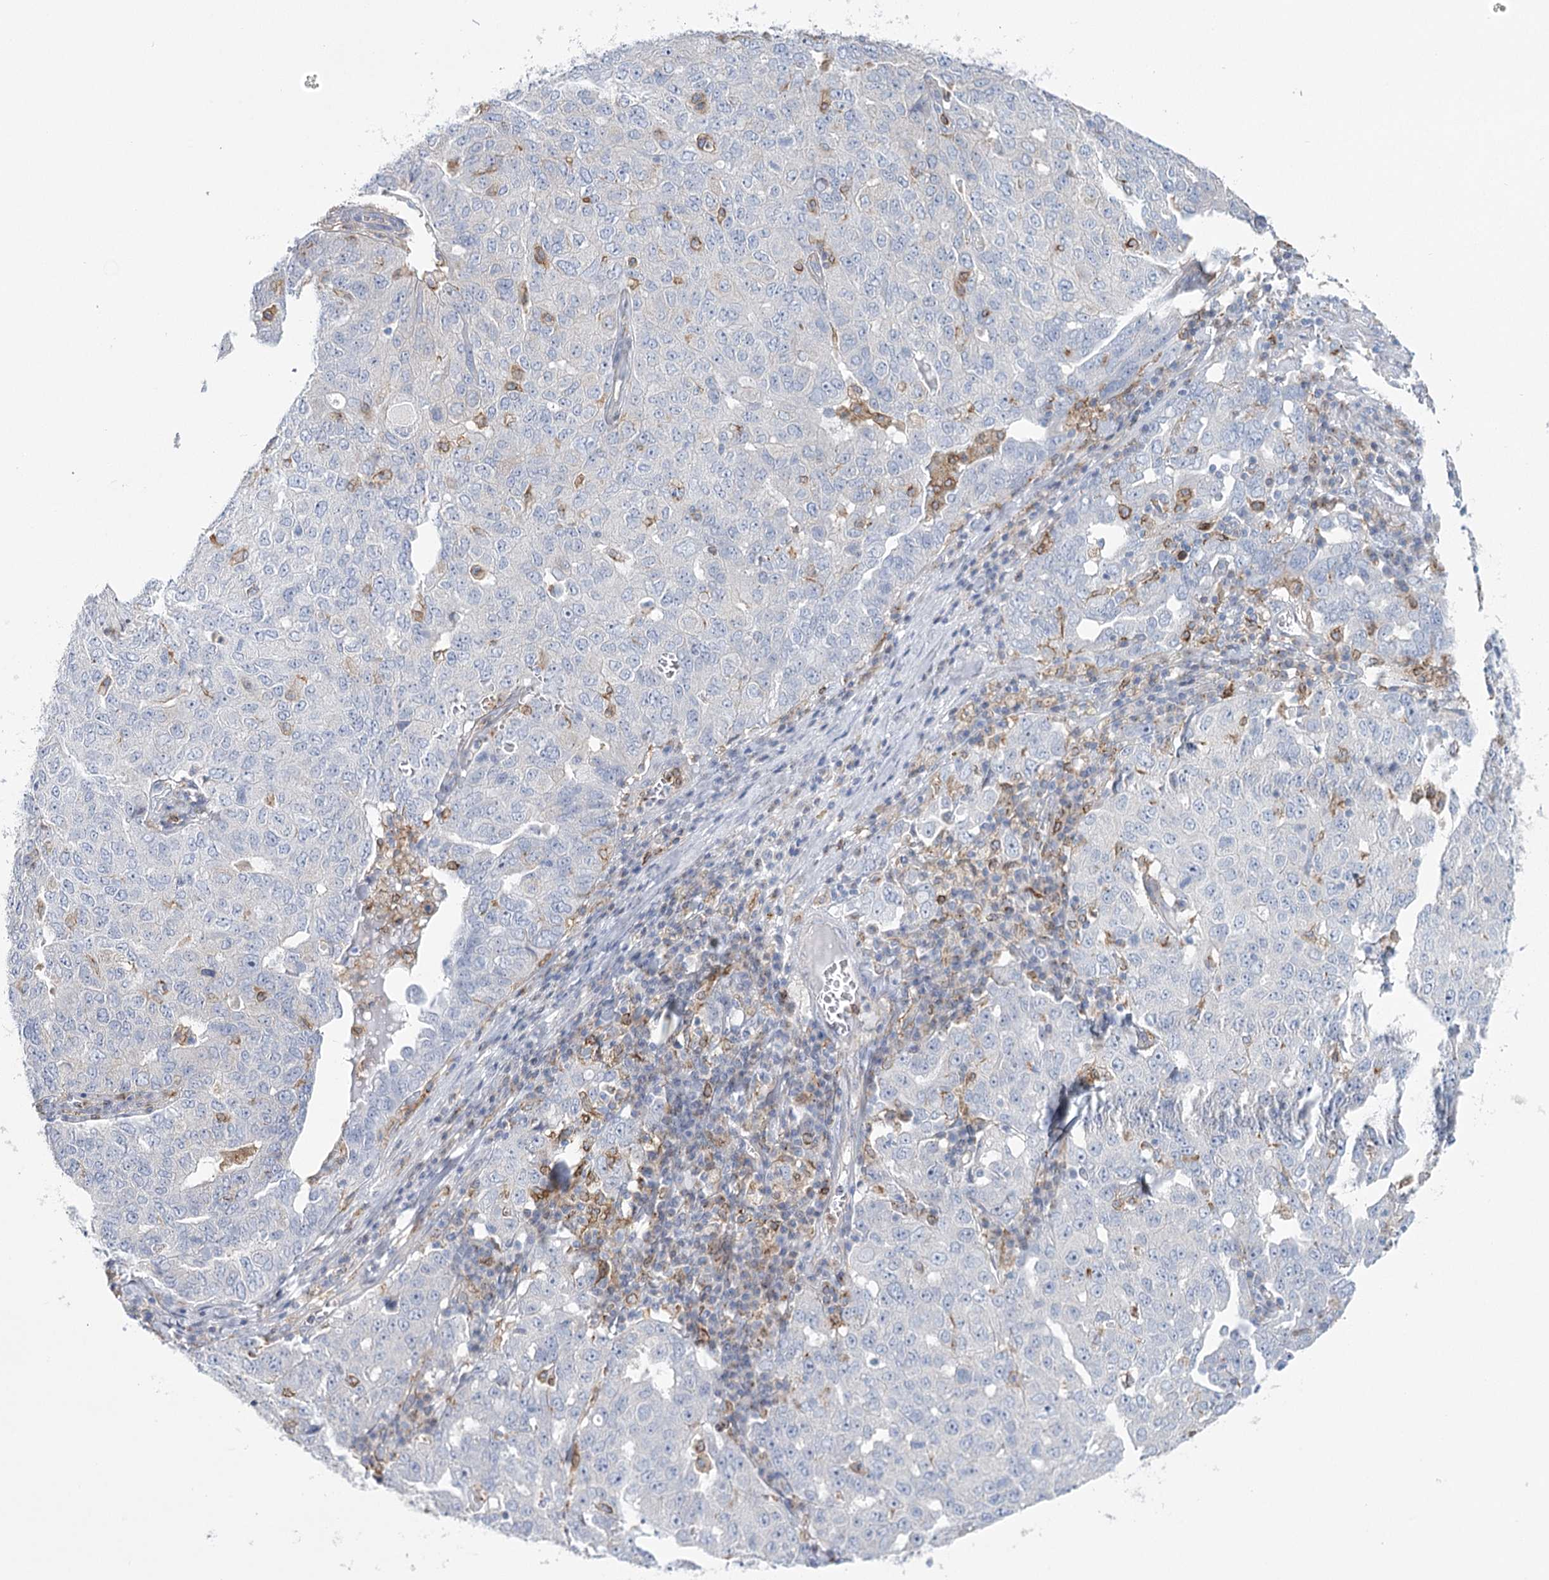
{"staining": {"intensity": "negative", "quantity": "none", "location": "none"}, "tissue": "ovarian cancer", "cell_type": "Tumor cells", "image_type": "cancer", "snomed": [{"axis": "morphology", "description": "Carcinoma, endometroid"}, {"axis": "topography", "description": "Ovary"}], "caption": "Tumor cells are negative for brown protein staining in ovarian cancer (endometroid carcinoma).", "gene": "CCDC88A", "patient": {"sex": "female", "age": 62}}